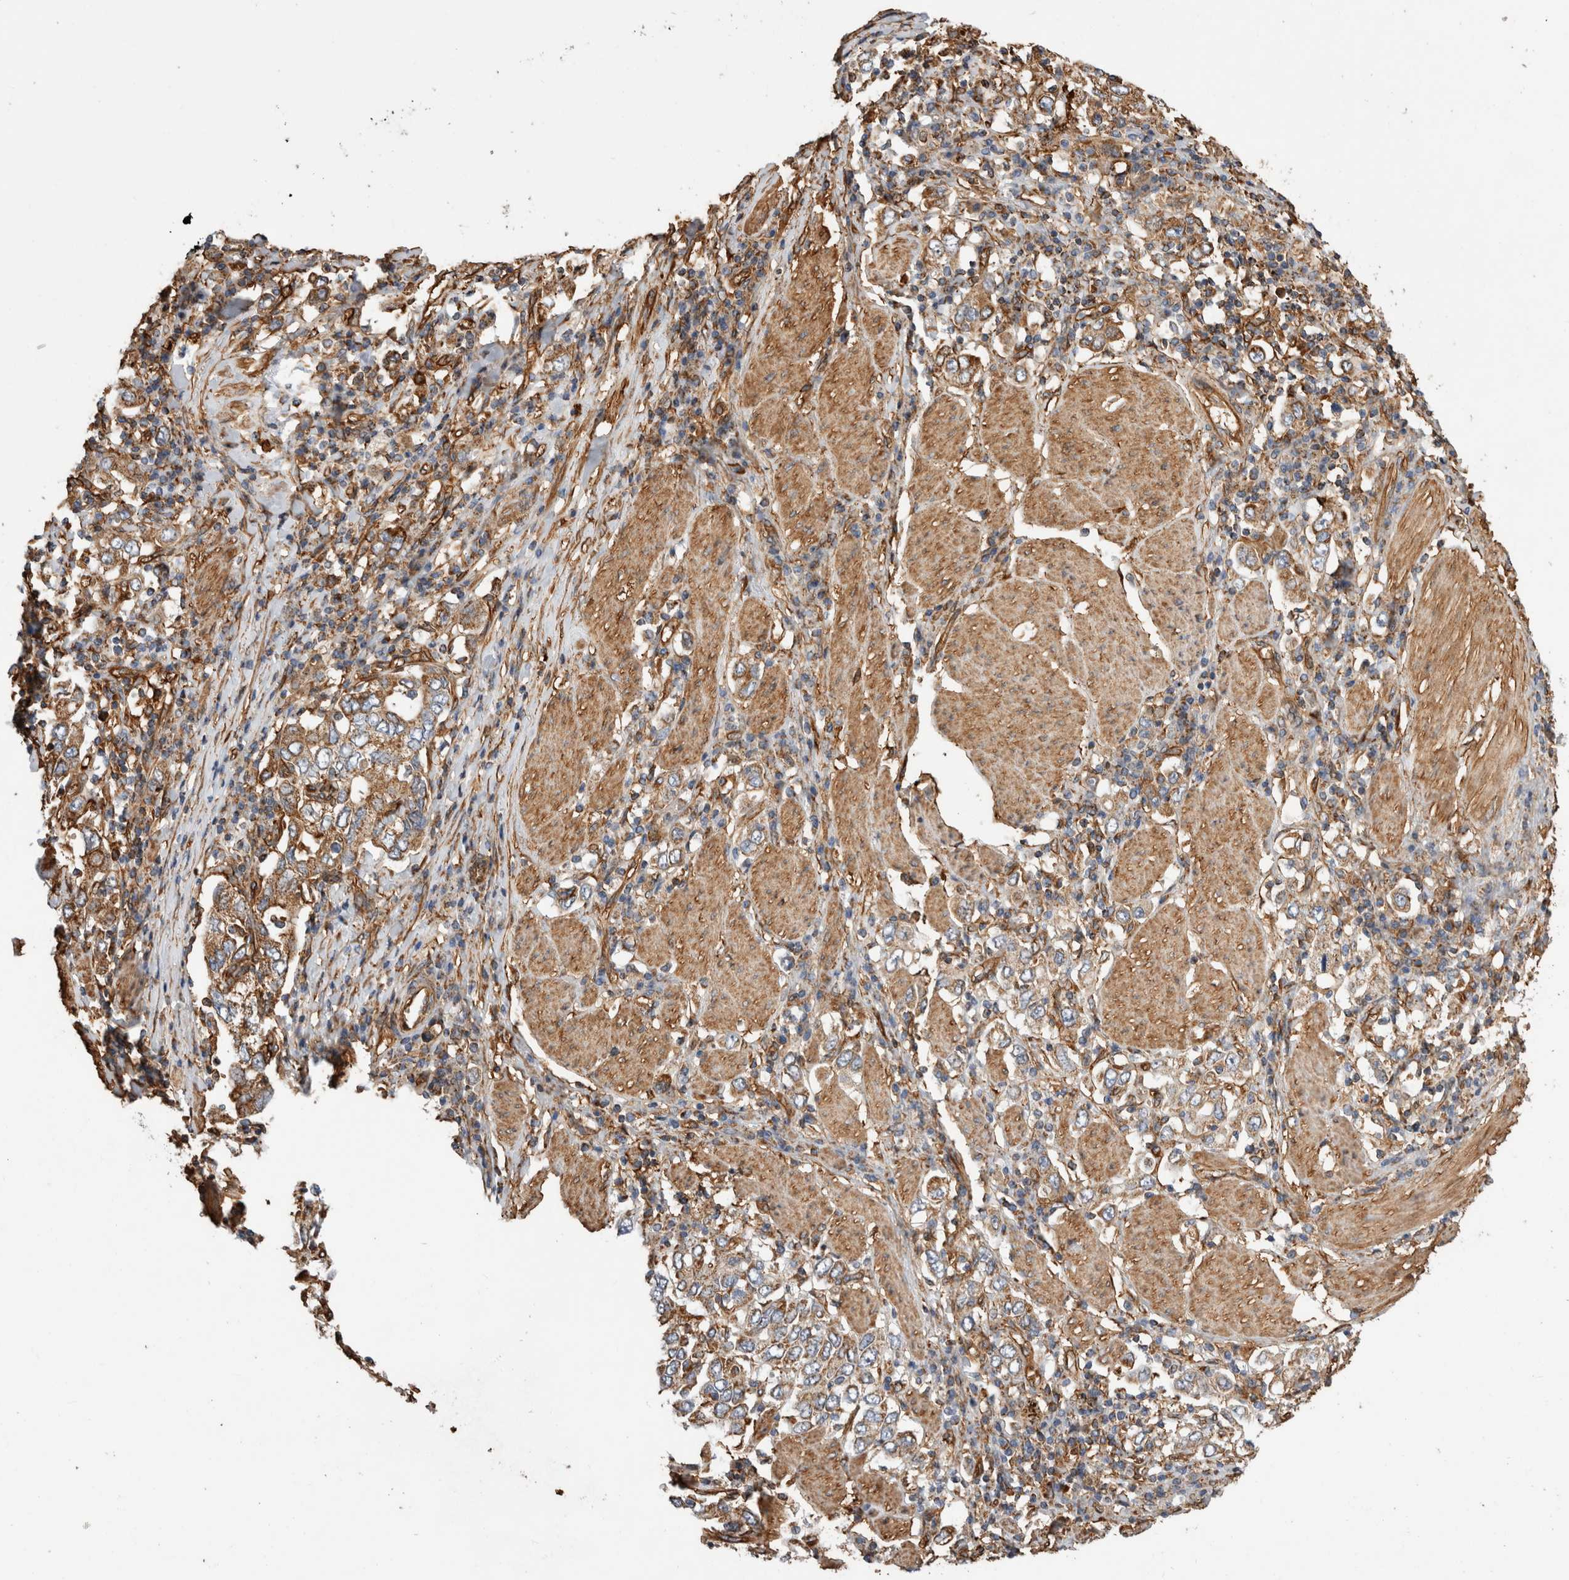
{"staining": {"intensity": "moderate", "quantity": ">75%", "location": "cytoplasmic/membranous"}, "tissue": "stomach cancer", "cell_type": "Tumor cells", "image_type": "cancer", "snomed": [{"axis": "morphology", "description": "Adenocarcinoma, NOS"}, {"axis": "topography", "description": "Stomach, upper"}], "caption": "Adenocarcinoma (stomach) stained with a brown dye shows moderate cytoplasmic/membranous positive expression in about >75% of tumor cells.", "gene": "ZNF397", "patient": {"sex": "male", "age": 62}}